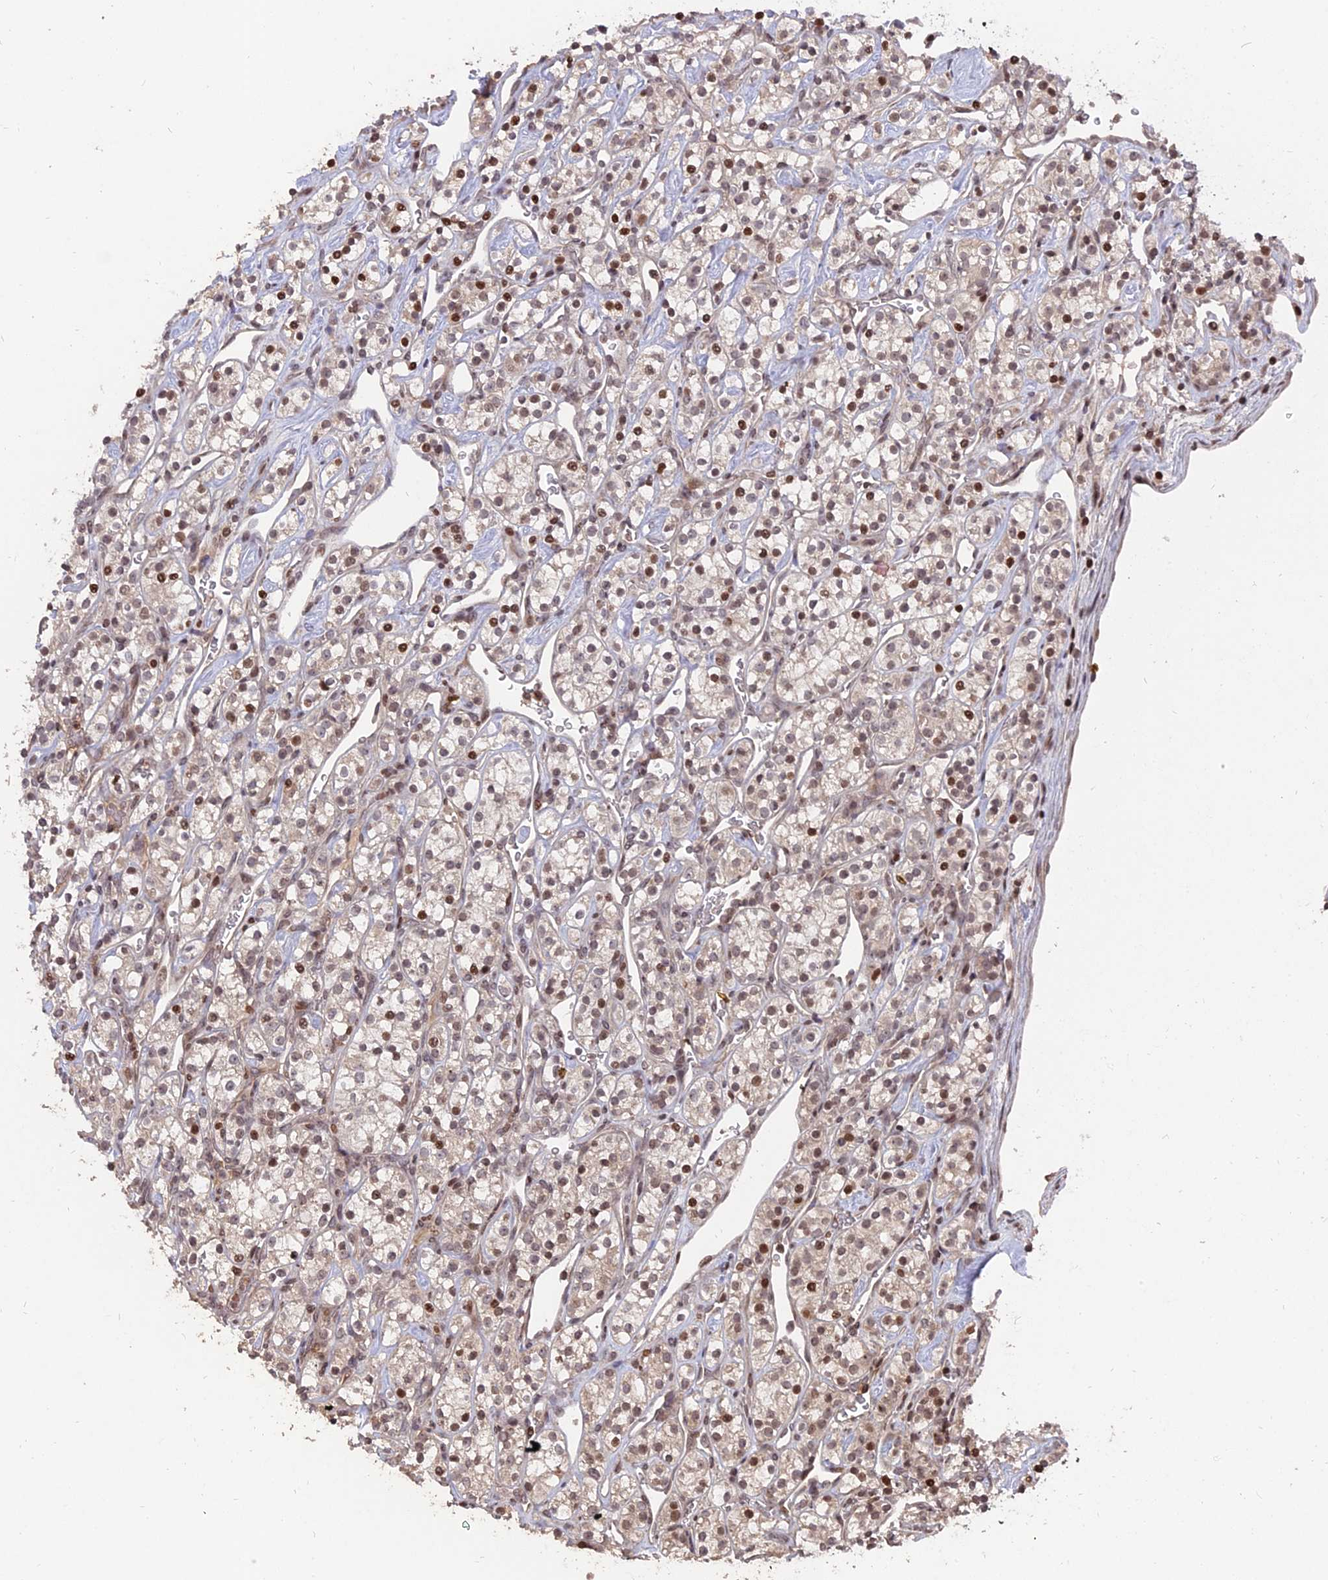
{"staining": {"intensity": "weak", "quantity": "25%-75%", "location": "nuclear"}, "tissue": "renal cancer", "cell_type": "Tumor cells", "image_type": "cancer", "snomed": [{"axis": "morphology", "description": "Adenocarcinoma, NOS"}, {"axis": "topography", "description": "Kidney"}], "caption": "Adenocarcinoma (renal) stained for a protein exhibits weak nuclear positivity in tumor cells.", "gene": "NR1H3", "patient": {"sex": "male", "age": 77}}